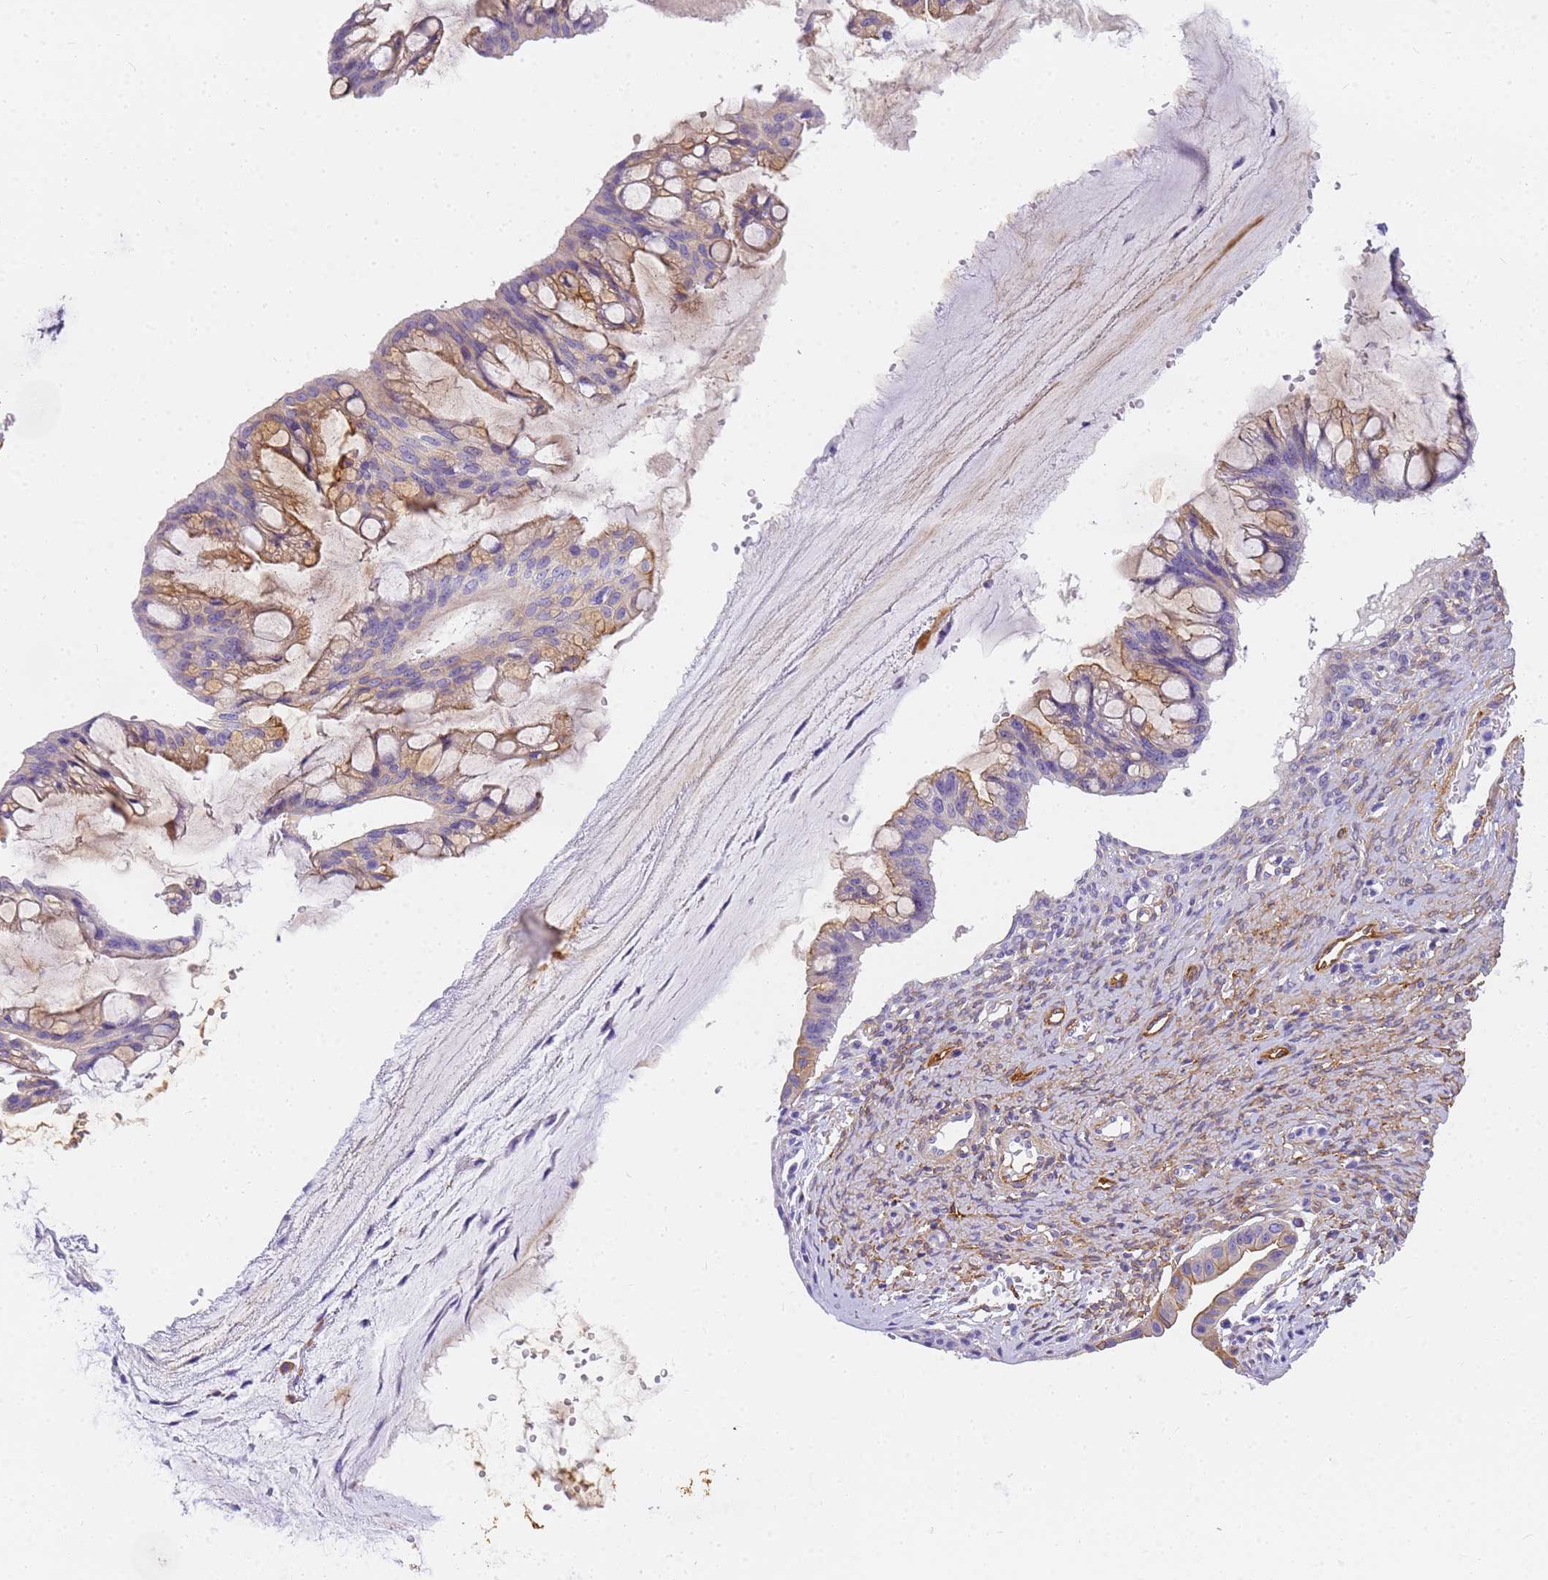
{"staining": {"intensity": "moderate", "quantity": "25%-75%", "location": "cytoplasmic/membranous"}, "tissue": "ovarian cancer", "cell_type": "Tumor cells", "image_type": "cancer", "snomed": [{"axis": "morphology", "description": "Cystadenocarcinoma, mucinous, NOS"}, {"axis": "topography", "description": "Ovary"}], "caption": "Immunohistochemistry of human ovarian cancer exhibits medium levels of moderate cytoplasmic/membranous positivity in about 25%-75% of tumor cells.", "gene": "MVB12A", "patient": {"sex": "female", "age": 73}}